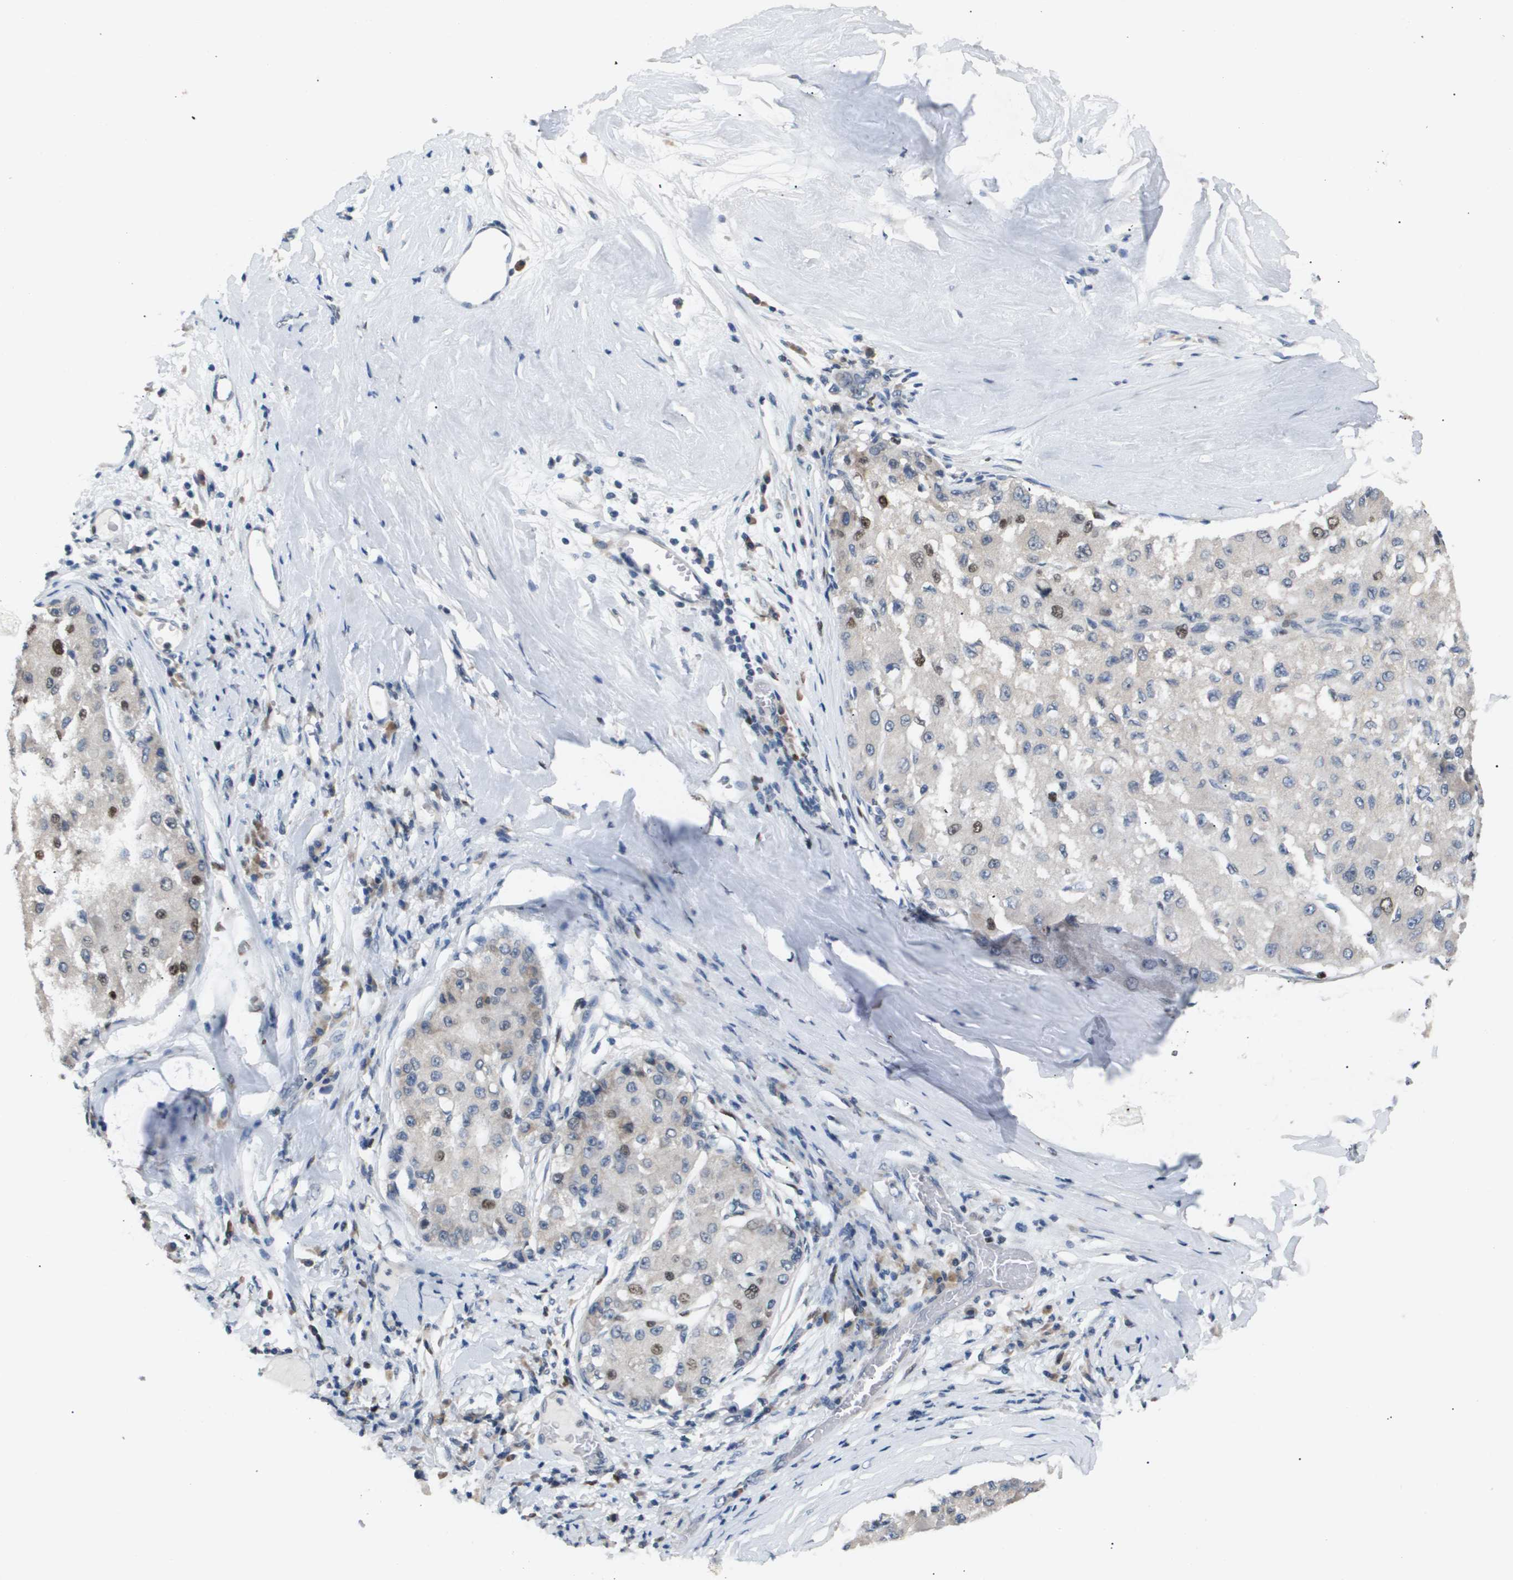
{"staining": {"intensity": "moderate", "quantity": "<25%", "location": "nuclear"}, "tissue": "liver cancer", "cell_type": "Tumor cells", "image_type": "cancer", "snomed": [{"axis": "morphology", "description": "Carcinoma, Hepatocellular, NOS"}, {"axis": "topography", "description": "Liver"}], "caption": "IHC histopathology image of neoplastic tissue: human liver cancer (hepatocellular carcinoma) stained using immunohistochemistry (IHC) reveals low levels of moderate protein expression localized specifically in the nuclear of tumor cells, appearing as a nuclear brown color.", "gene": "ANAPC2", "patient": {"sex": "male", "age": 80}}